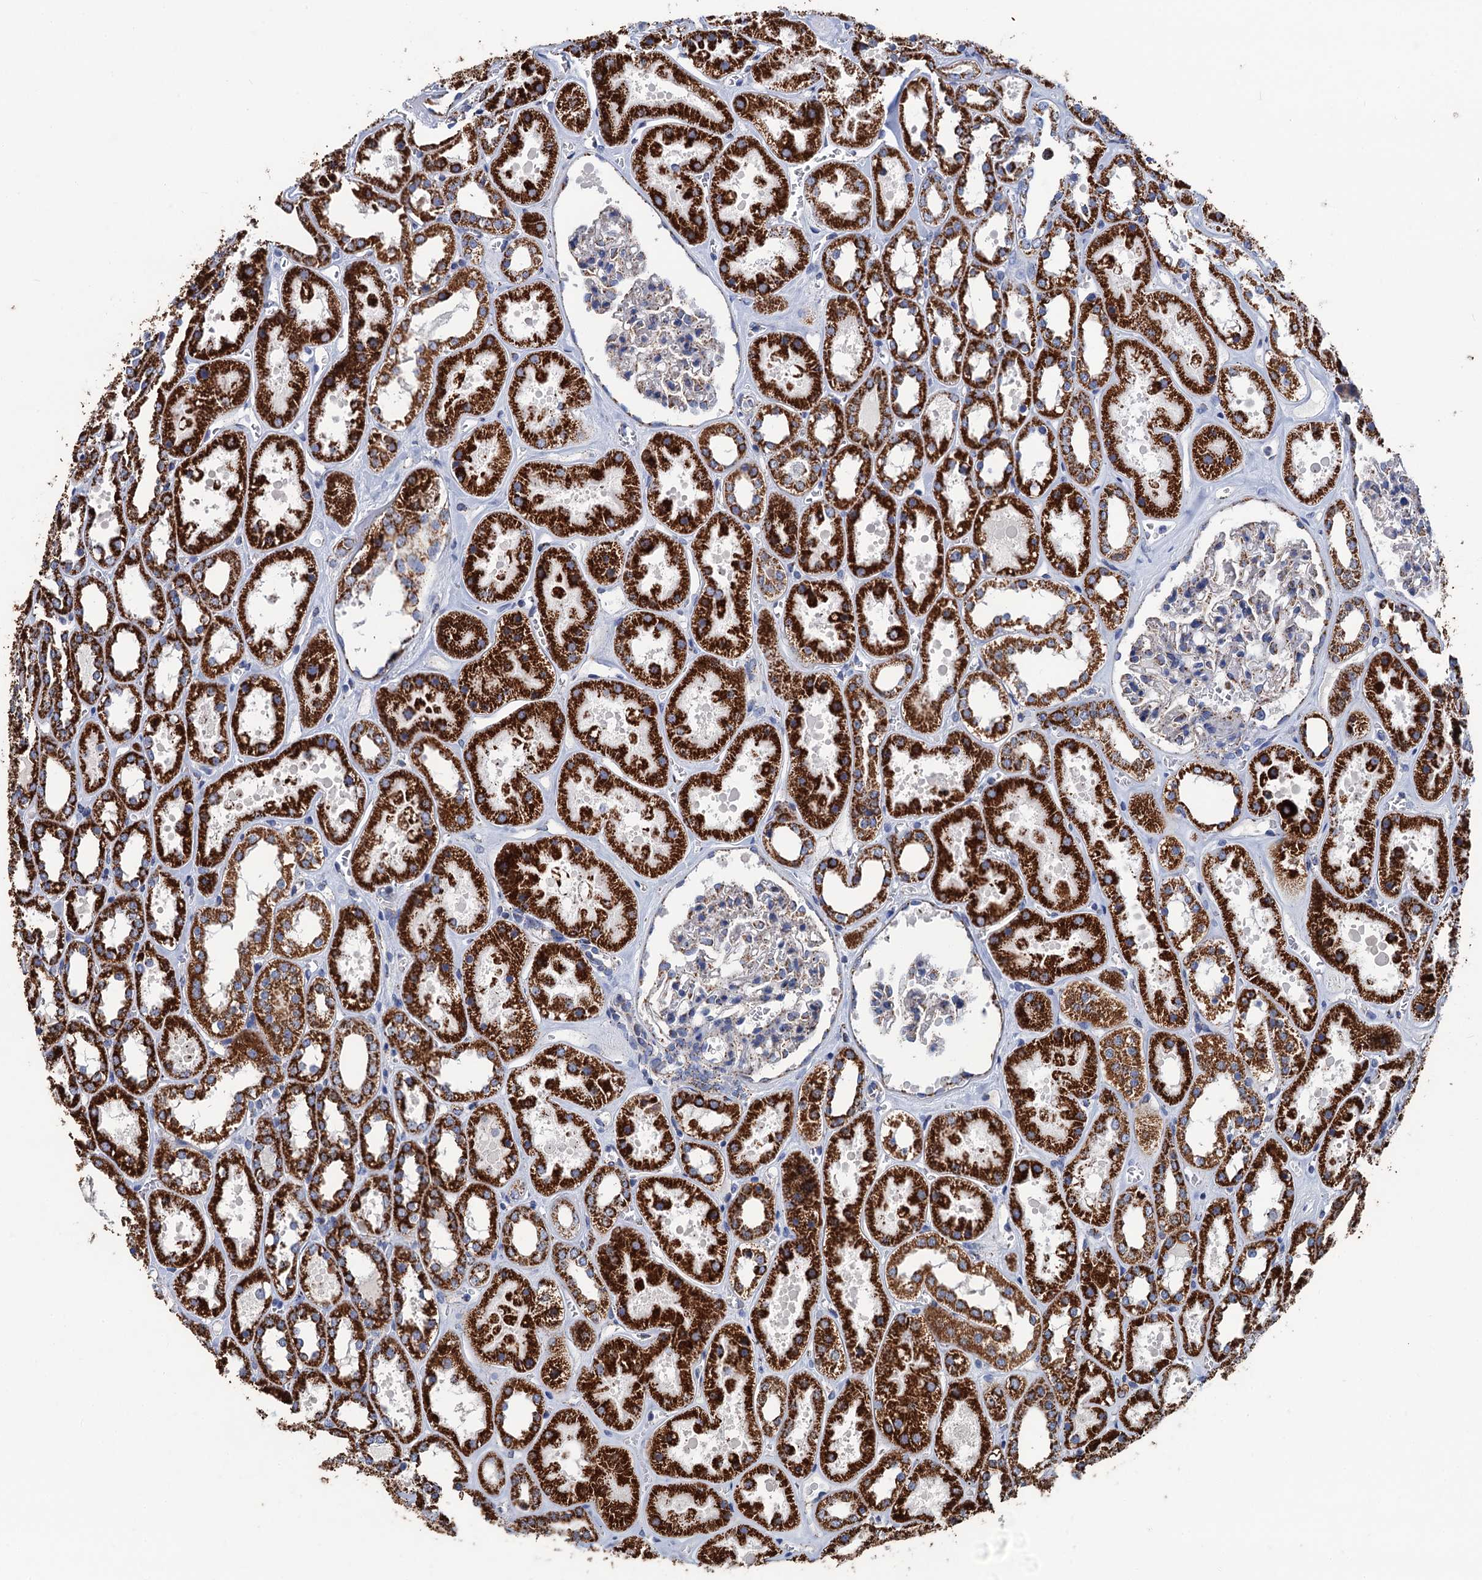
{"staining": {"intensity": "weak", "quantity": ">75%", "location": "cytoplasmic/membranous"}, "tissue": "kidney", "cell_type": "Cells in glomeruli", "image_type": "normal", "snomed": [{"axis": "morphology", "description": "Normal tissue, NOS"}, {"axis": "topography", "description": "Kidney"}], "caption": "A low amount of weak cytoplasmic/membranous expression is identified in approximately >75% of cells in glomeruli in normal kidney. The staining is performed using DAB brown chromogen to label protein expression. The nuclei are counter-stained blue using hematoxylin.", "gene": "IVD", "patient": {"sex": "female", "age": 41}}